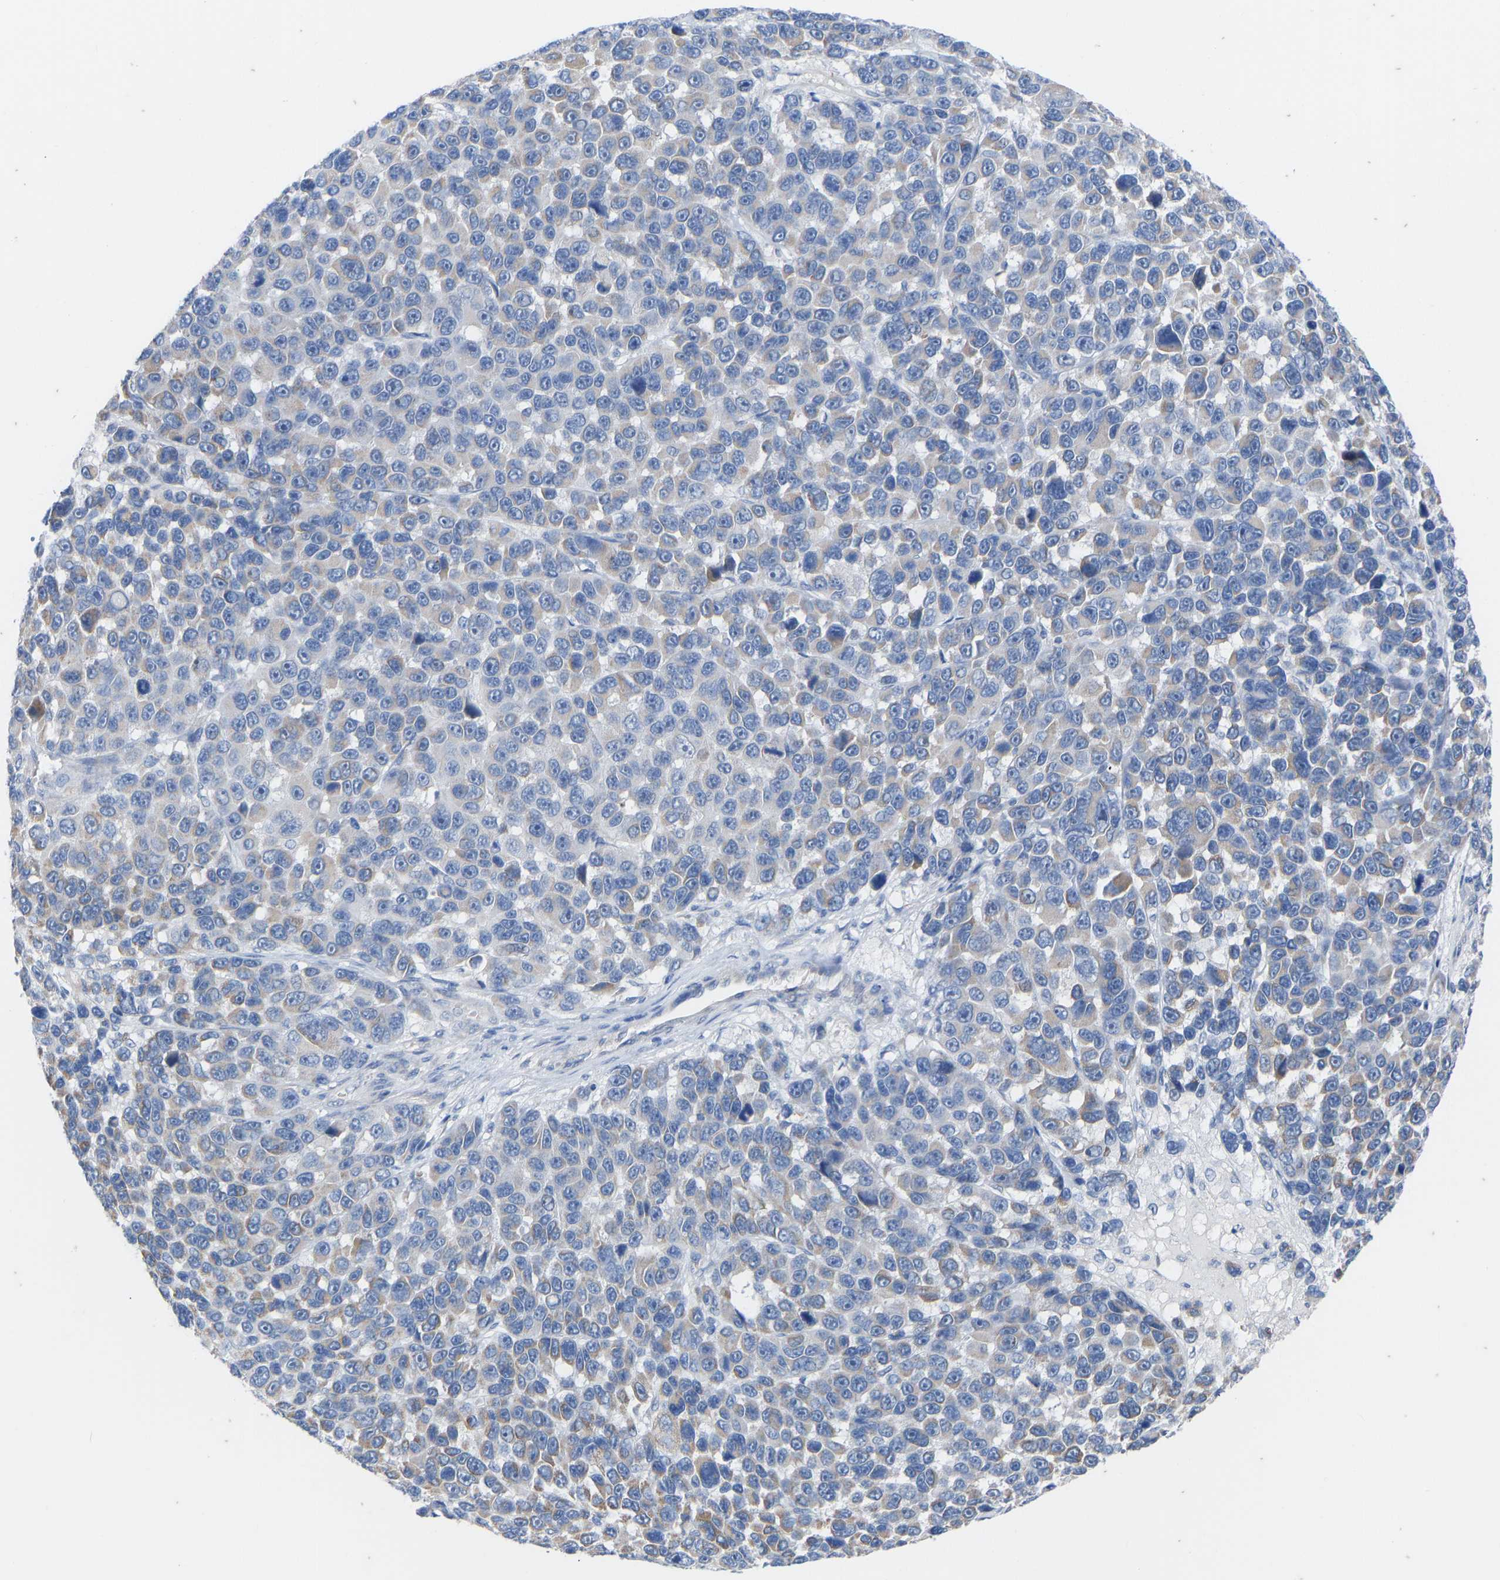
{"staining": {"intensity": "negative", "quantity": "none", "location": "none"}, "tissue": "melanoma", "cell_type": "Tumor cells", "image_type": "cancer", "snomed": [{"axis": "morphology", "description": "Malignant melanoma, NOS"}, {"axis": "topography", "description": "Skin"}], "caption": "Tumor cells are negative for protein expression in human malignant melanoma.", "gene": "OLIG2", "patient": {"sex": "male", "age": 53}}